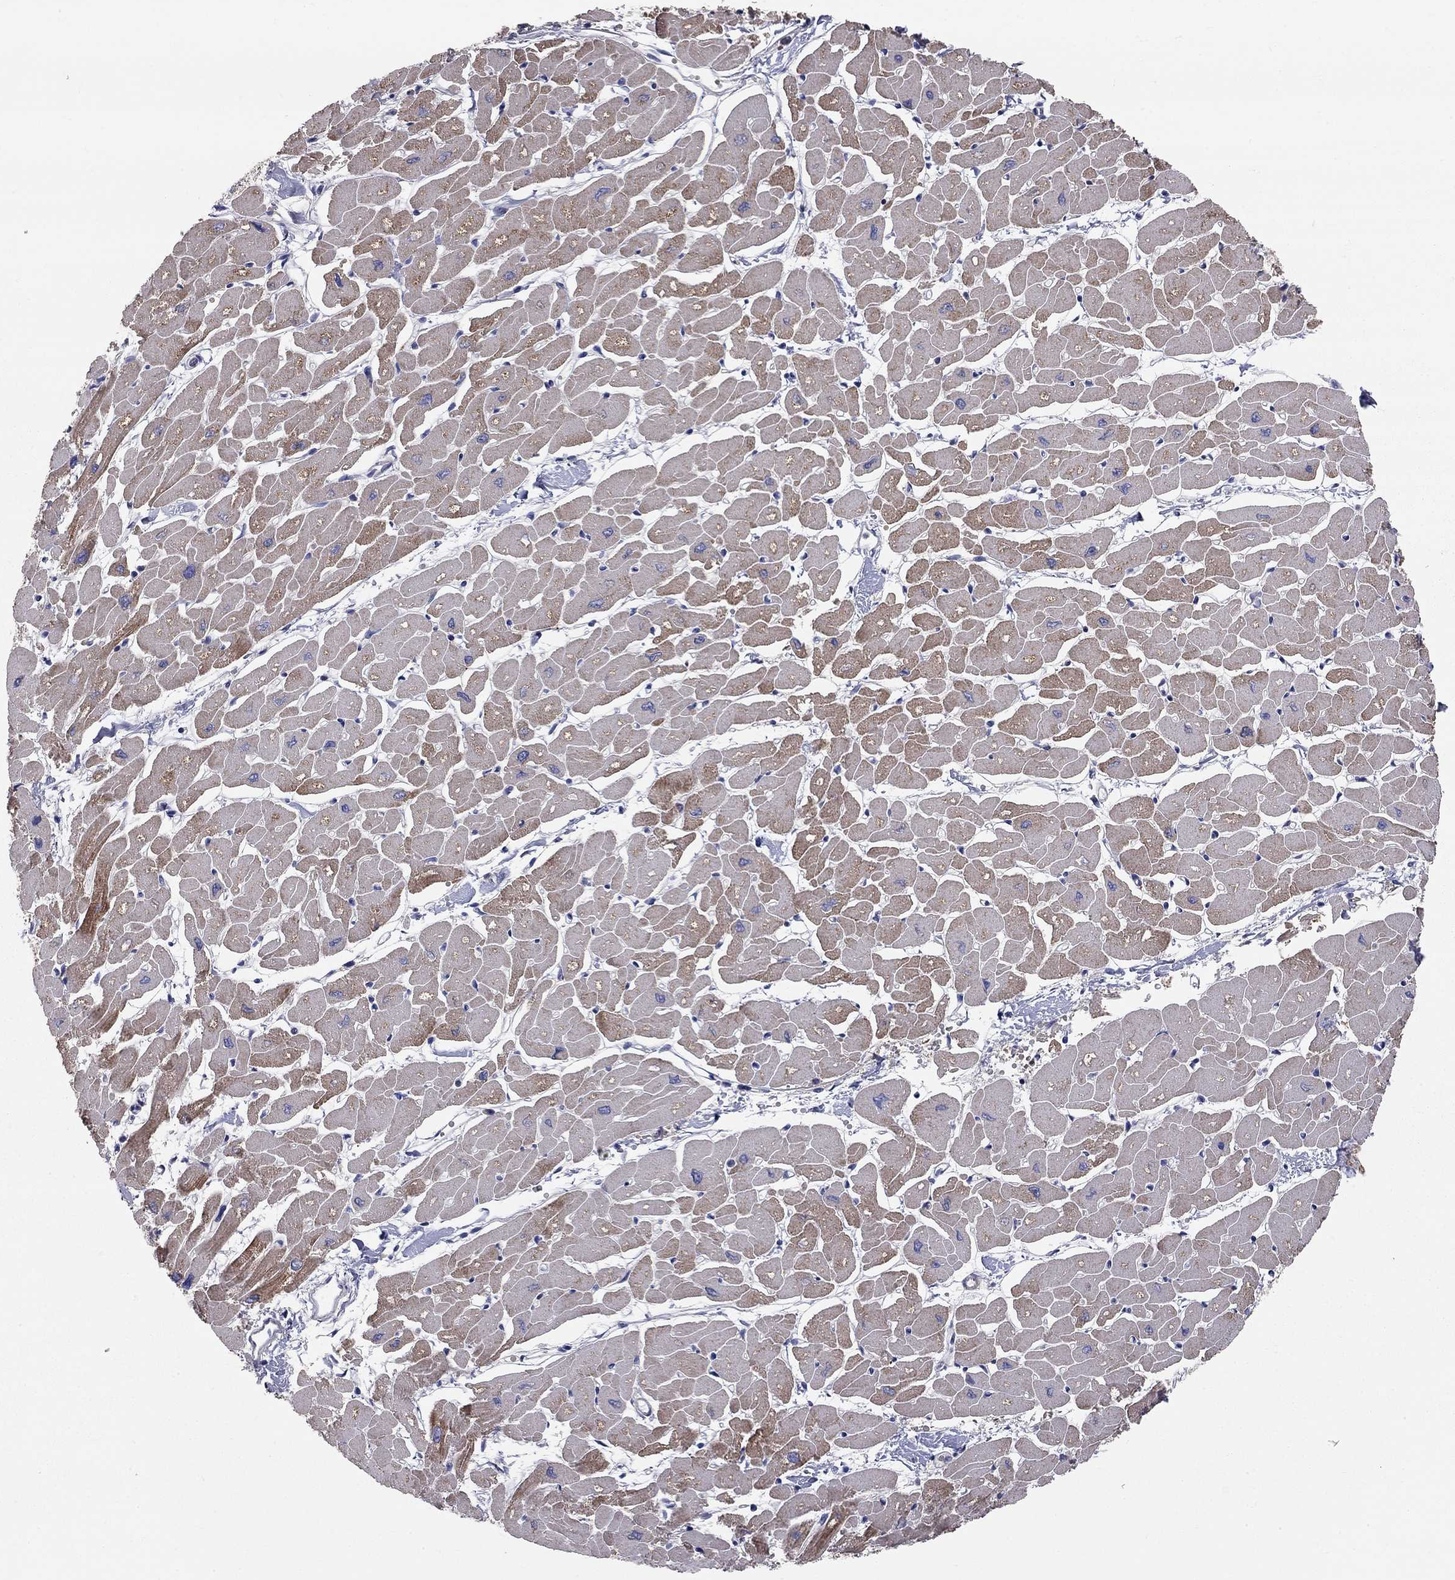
{"staining": {"intensity": "moderate", "quantity": "25%-75%", "location": "cytoplasmic/membranous"}, "tissue": "heart muscle", "cell_type": "Cardiomyocytes", "image_type": "normal", "snomed": [{"axis": "morphology", "description": "Normal tissue, NOS"}, {"axis": "topography", "description": "Heart"}], "caption": "Protein staining demonstrates moderate cytoplasmic/membranous expression in about 25%-75% of cardiomyocytes in normal heart muscle.", "gene": "KANSL1L", "patient": {"sex": "male", "age": 57}}